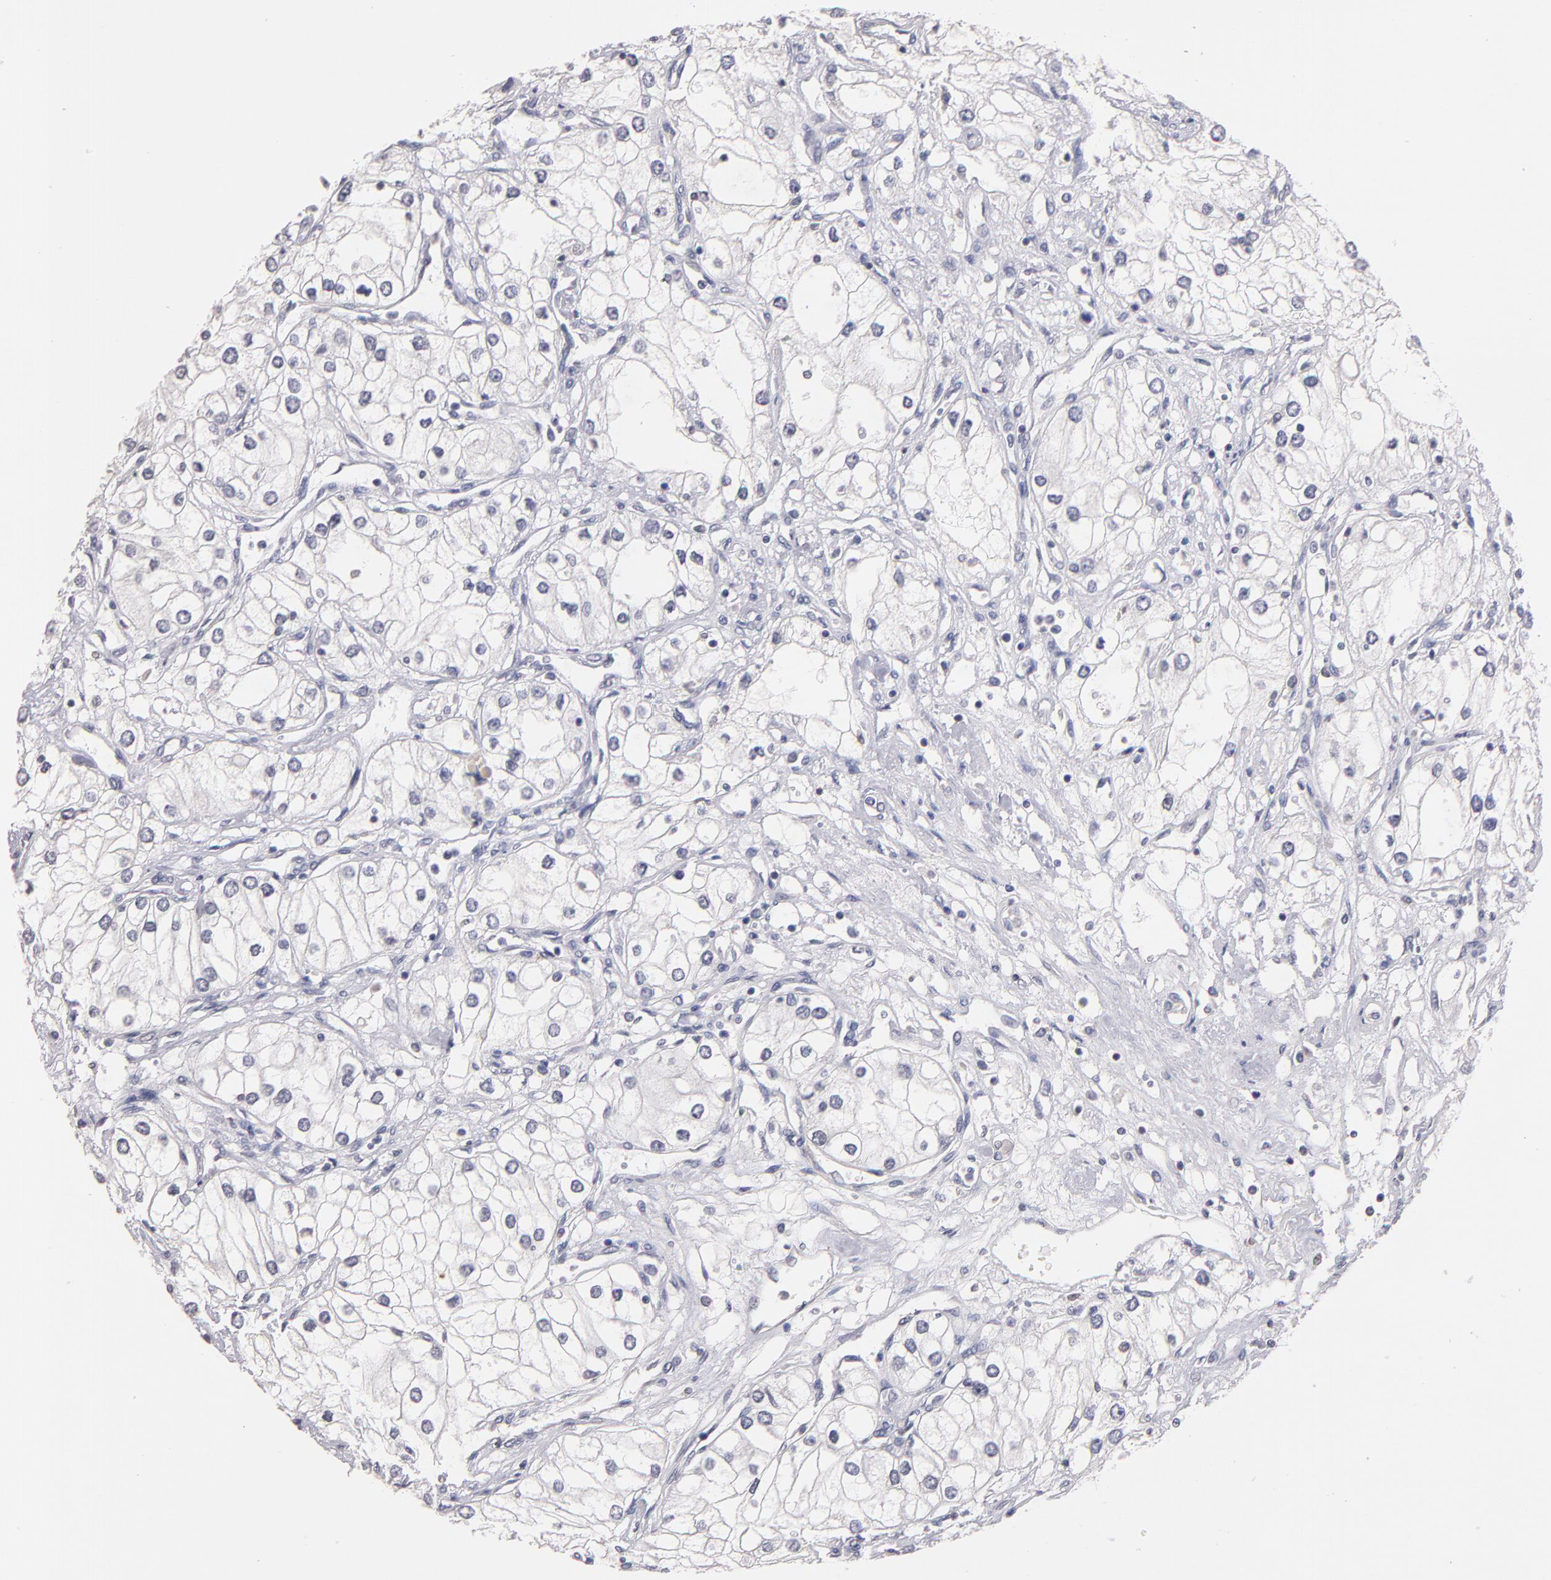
{"staining": {"intensity": "negative", "quantity": "none", "location": "none"}, "tissue": "renal cancer", "cell_type": "Tumor cells", "image_type": "cancer", "snomed": [{"axis": "morphology", "description": "Adenocarcinoma, NOS"}, {"axis": "topography", "description": "Kidney"}], "caption": "Immunohistochemistry histopathology image of neoplastic tissue: human renal cancer stained with DAB (3,3'-diaminobenzidine) exhibits no significant protein positivity in tumor cells. (Stains: DAB immunohistochemistry (IHC) with hematoxylin counter stain, Microscopy: brightfield microscopy at high magnification).", "gene": "SOX10", "patient": {"sex": "male", "age": 57}}